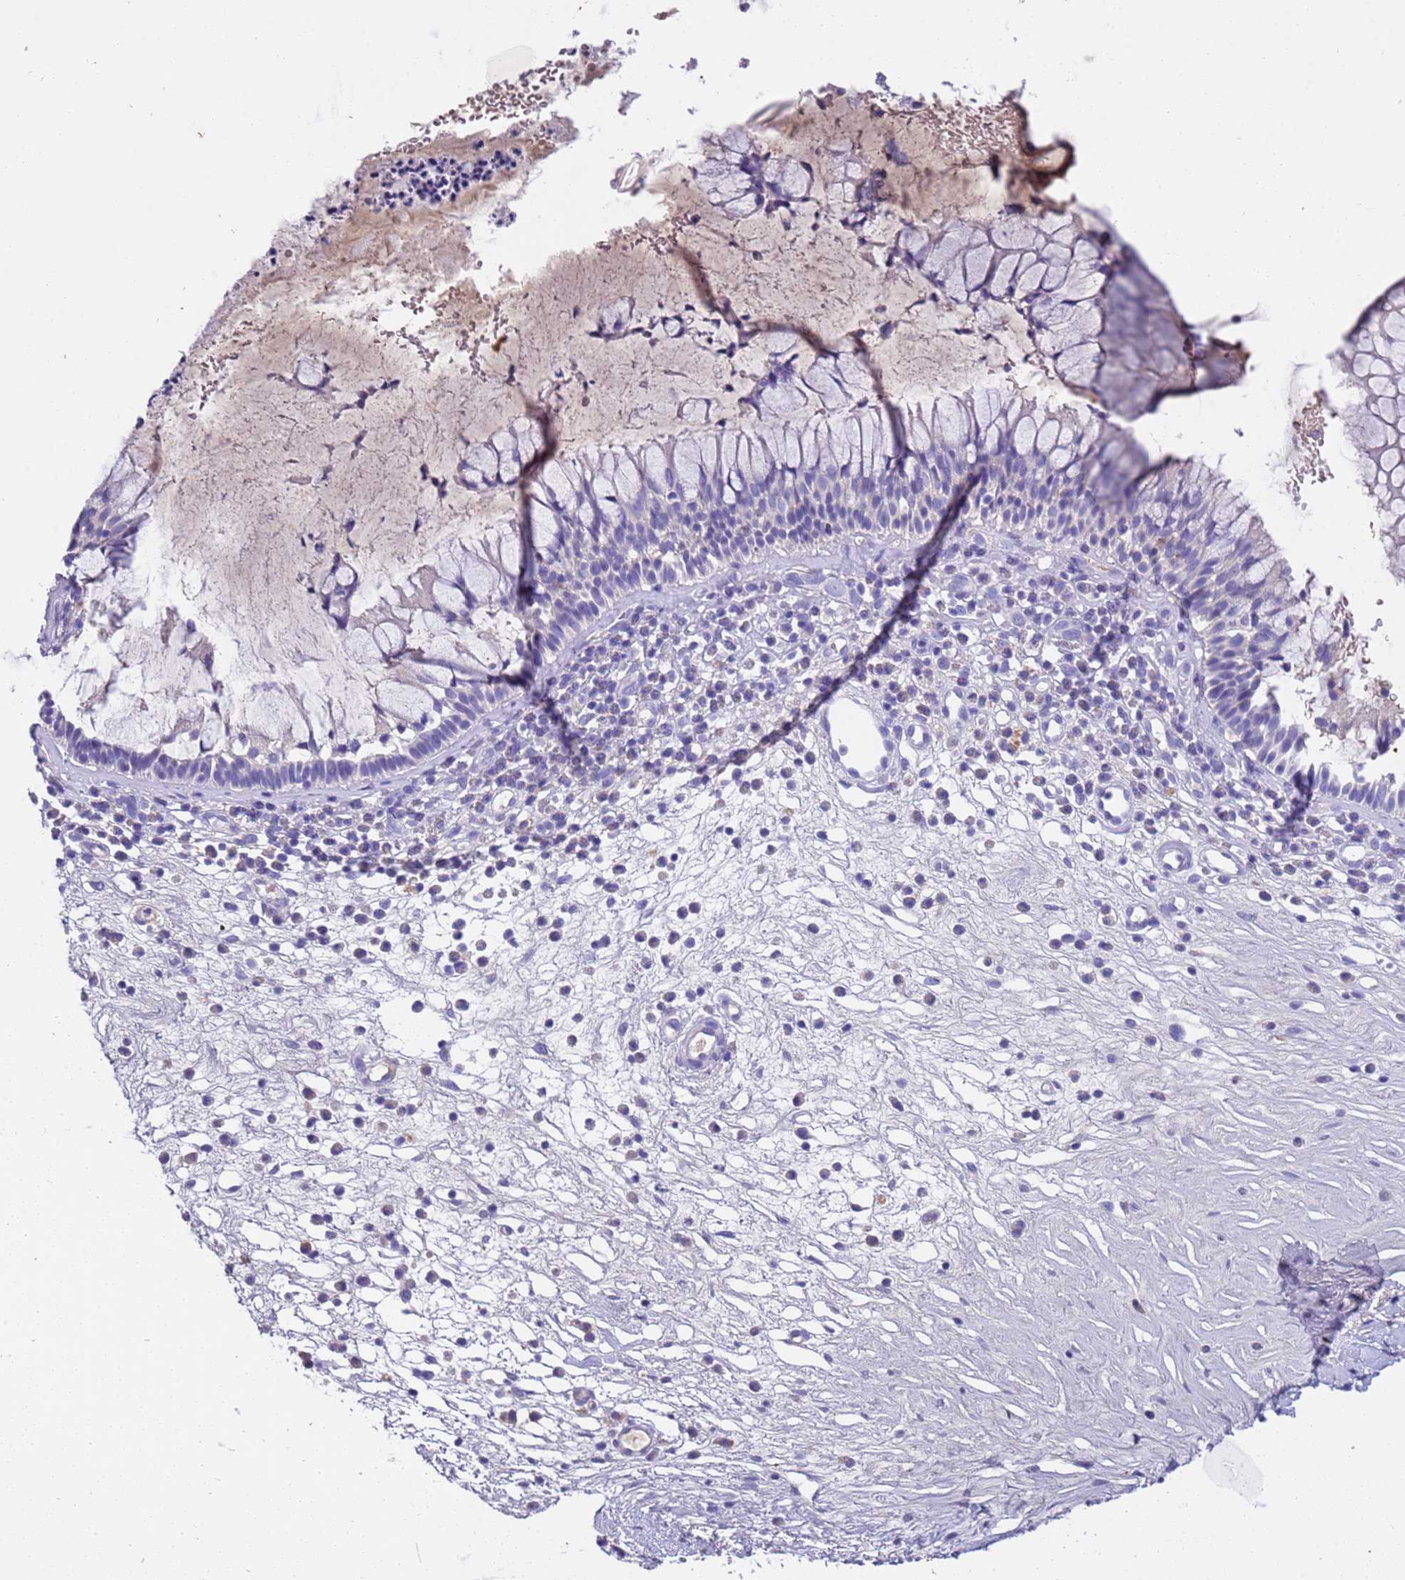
{"staining": {"intensity": "negative", "quantity": "none", "location": "none"}, "tissue": "nasopharynx", "cell_type": "Respiratory epithelial cells", "image_type": "normal", "snomed": [{"axis": "morphology", "description": "Normal tissue, NOS"}, {"axis": "morphology", "description": "Inflammation, NOS"}, {"axis": "topography", "description": "Nasopharynx"}], "caption": "Immunohistochemistry (IHC) of normal human nasopharynx reveals no positivity in respiratory epithelial cells.", "gene": "SLC24A3", "patient": {"sex": "male", "age": 70}}